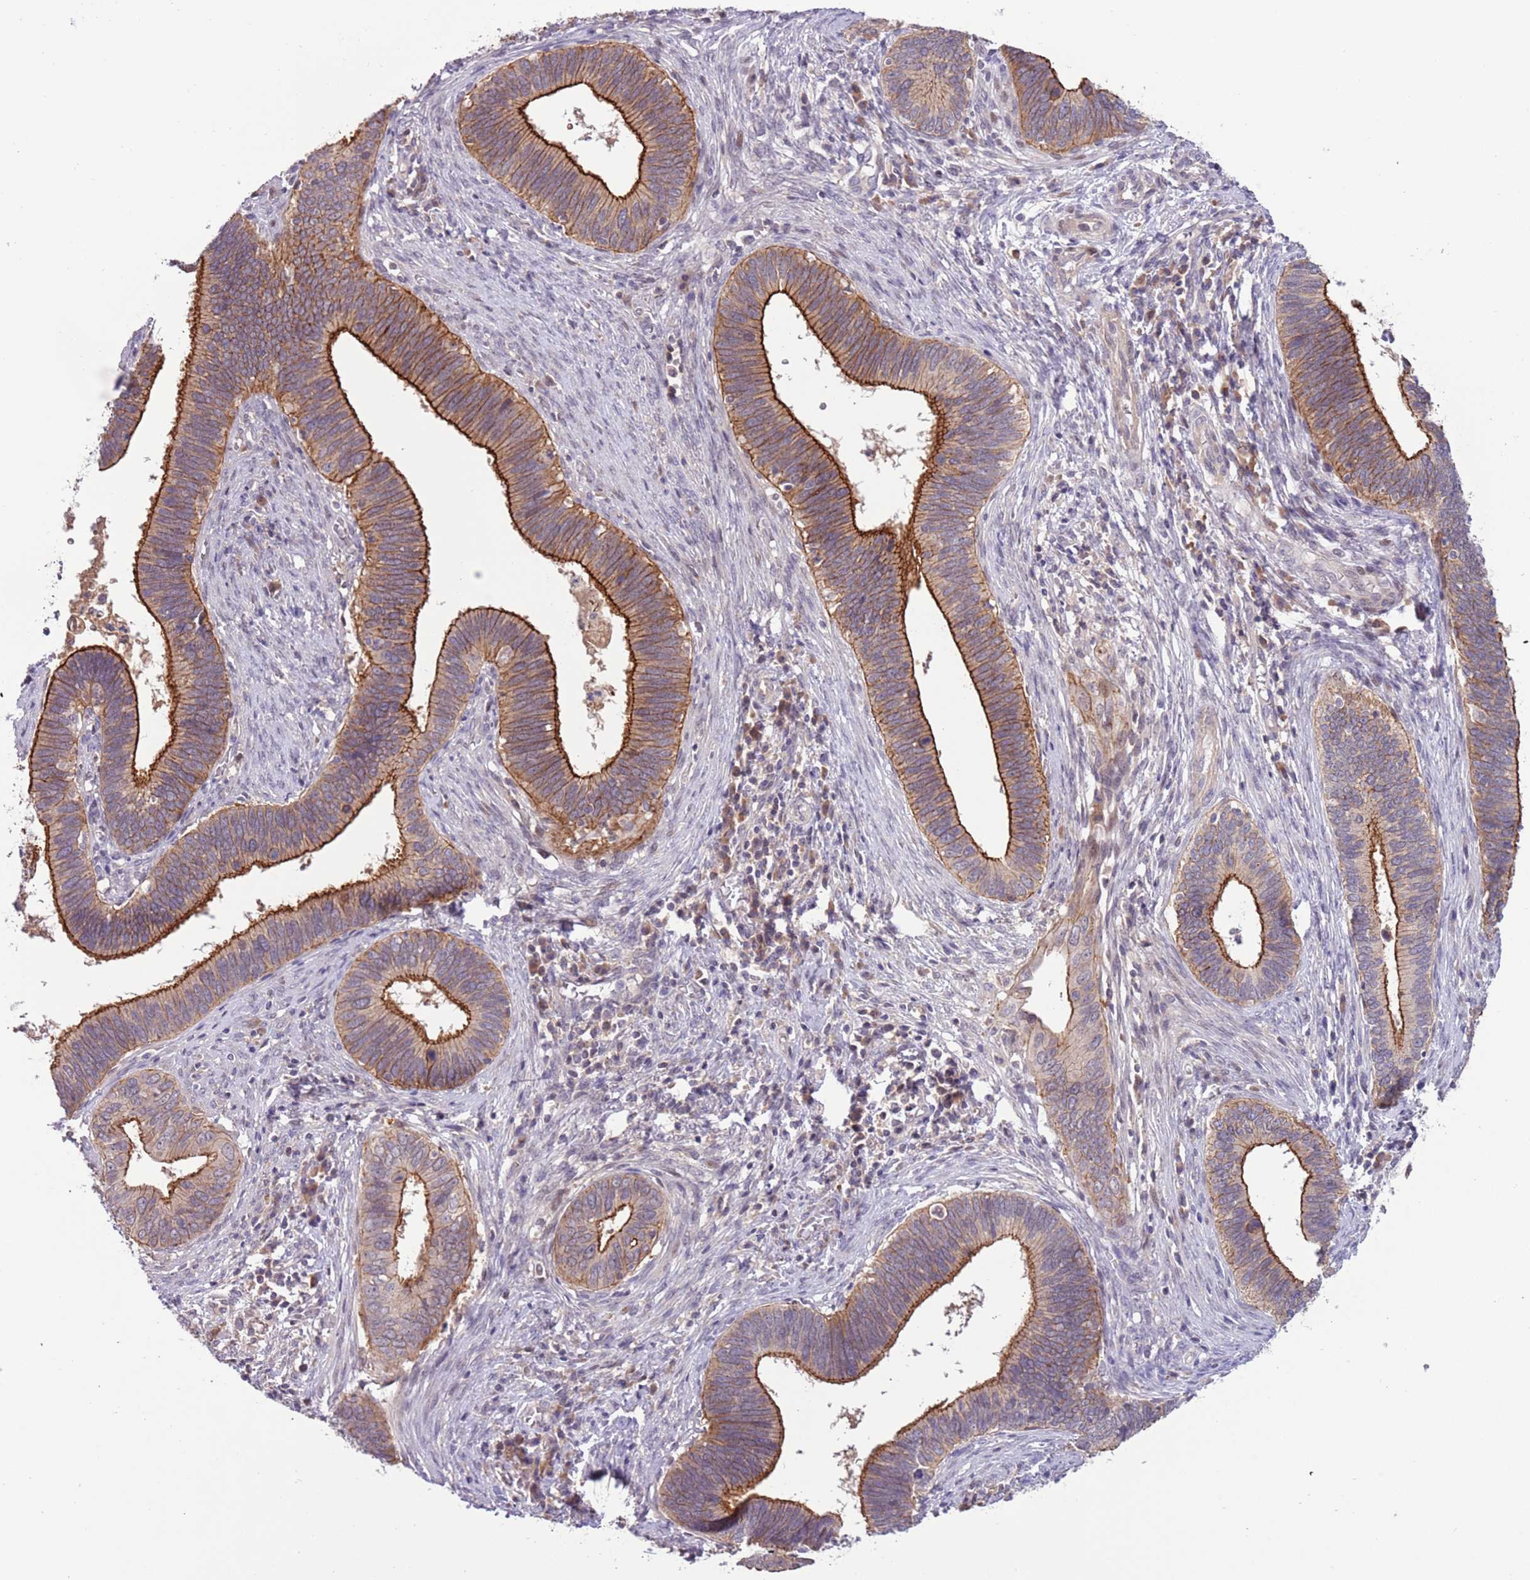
{"staining": {"intensity": "strong", "quantity": ">75%", "location": "cytoplasmic/membranous"}, "tissue": "cervical cancer", "cell_type": "Tumor cells", "image_type": "cancer", "snomed": [{"axis": "morphology", "description": "Adenocarcinoma, NOS"}, {"axis": "topography", "description": "Cervix"}], "caption": "Immunohistochemical staining of cervical cancer (adenocarcinoma) displays high levels of strong cytoplasmic/membranous positivity in about >75% of tumor cells.", "gene": "SHROOM3", "patient": {"sex": "female", "age": 42}}